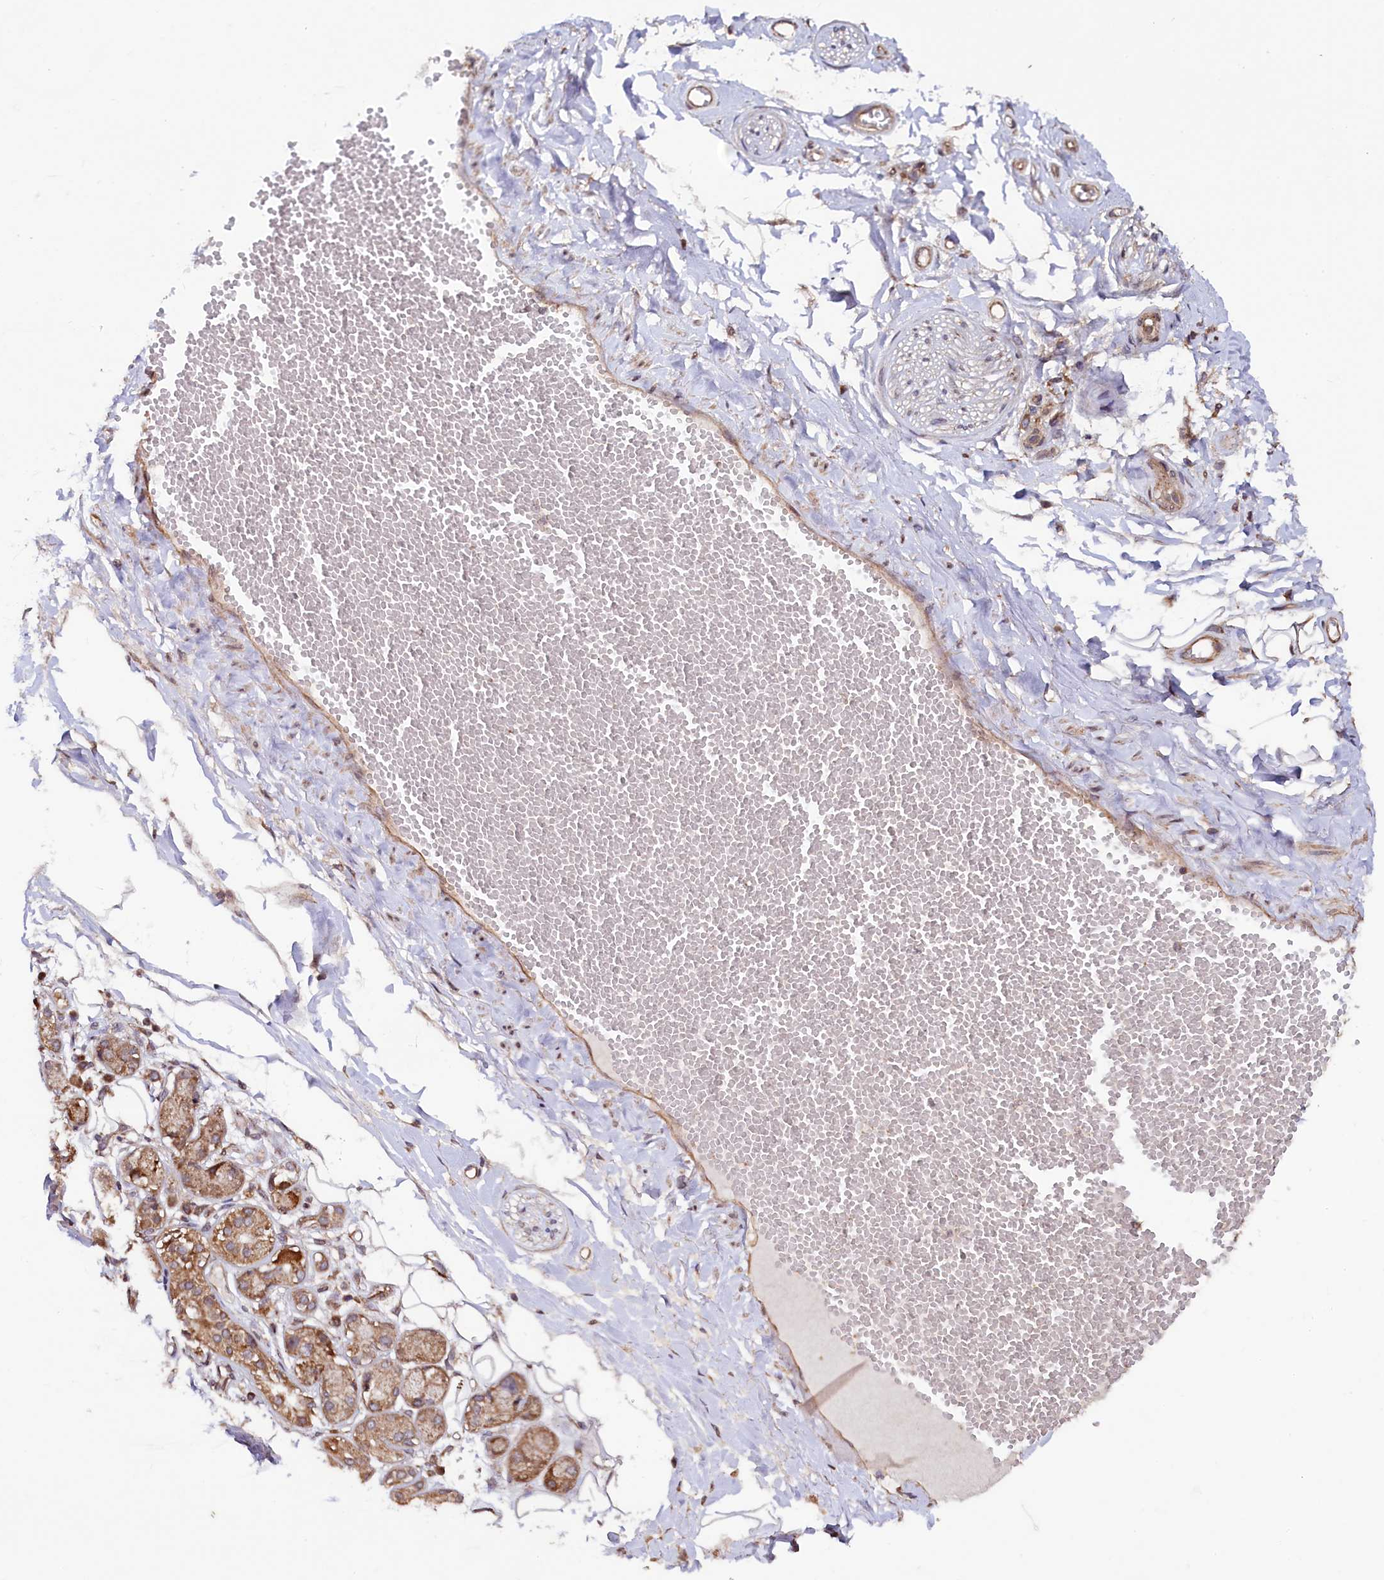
{"staining": {"intensity": "weak", "quantity": ">75%", "location": "cytoplasmic/membranous"}, "tissue": "adipose tissue", "cell_type": "Adipocytes", "image_type": "normal", "snomed": [{"axis": "morphology", "description": "Normal tissue, NOS"}, {"axis": "morphology", "description": "Inflammation, NOS"}, {"axis": "topography", "description": "Salivary gland"}, {"axis": "topography", "description": "Peripheral nerve tissue"}], "caption": "This is an image of immunohistochemistry (IHC) staining of benign adipose tissue, which shows weak expression in the cytoplasmic/membranous of adipocytes.", "gene": "RBFA", "patient": {"sex": "female", "age": 75}}